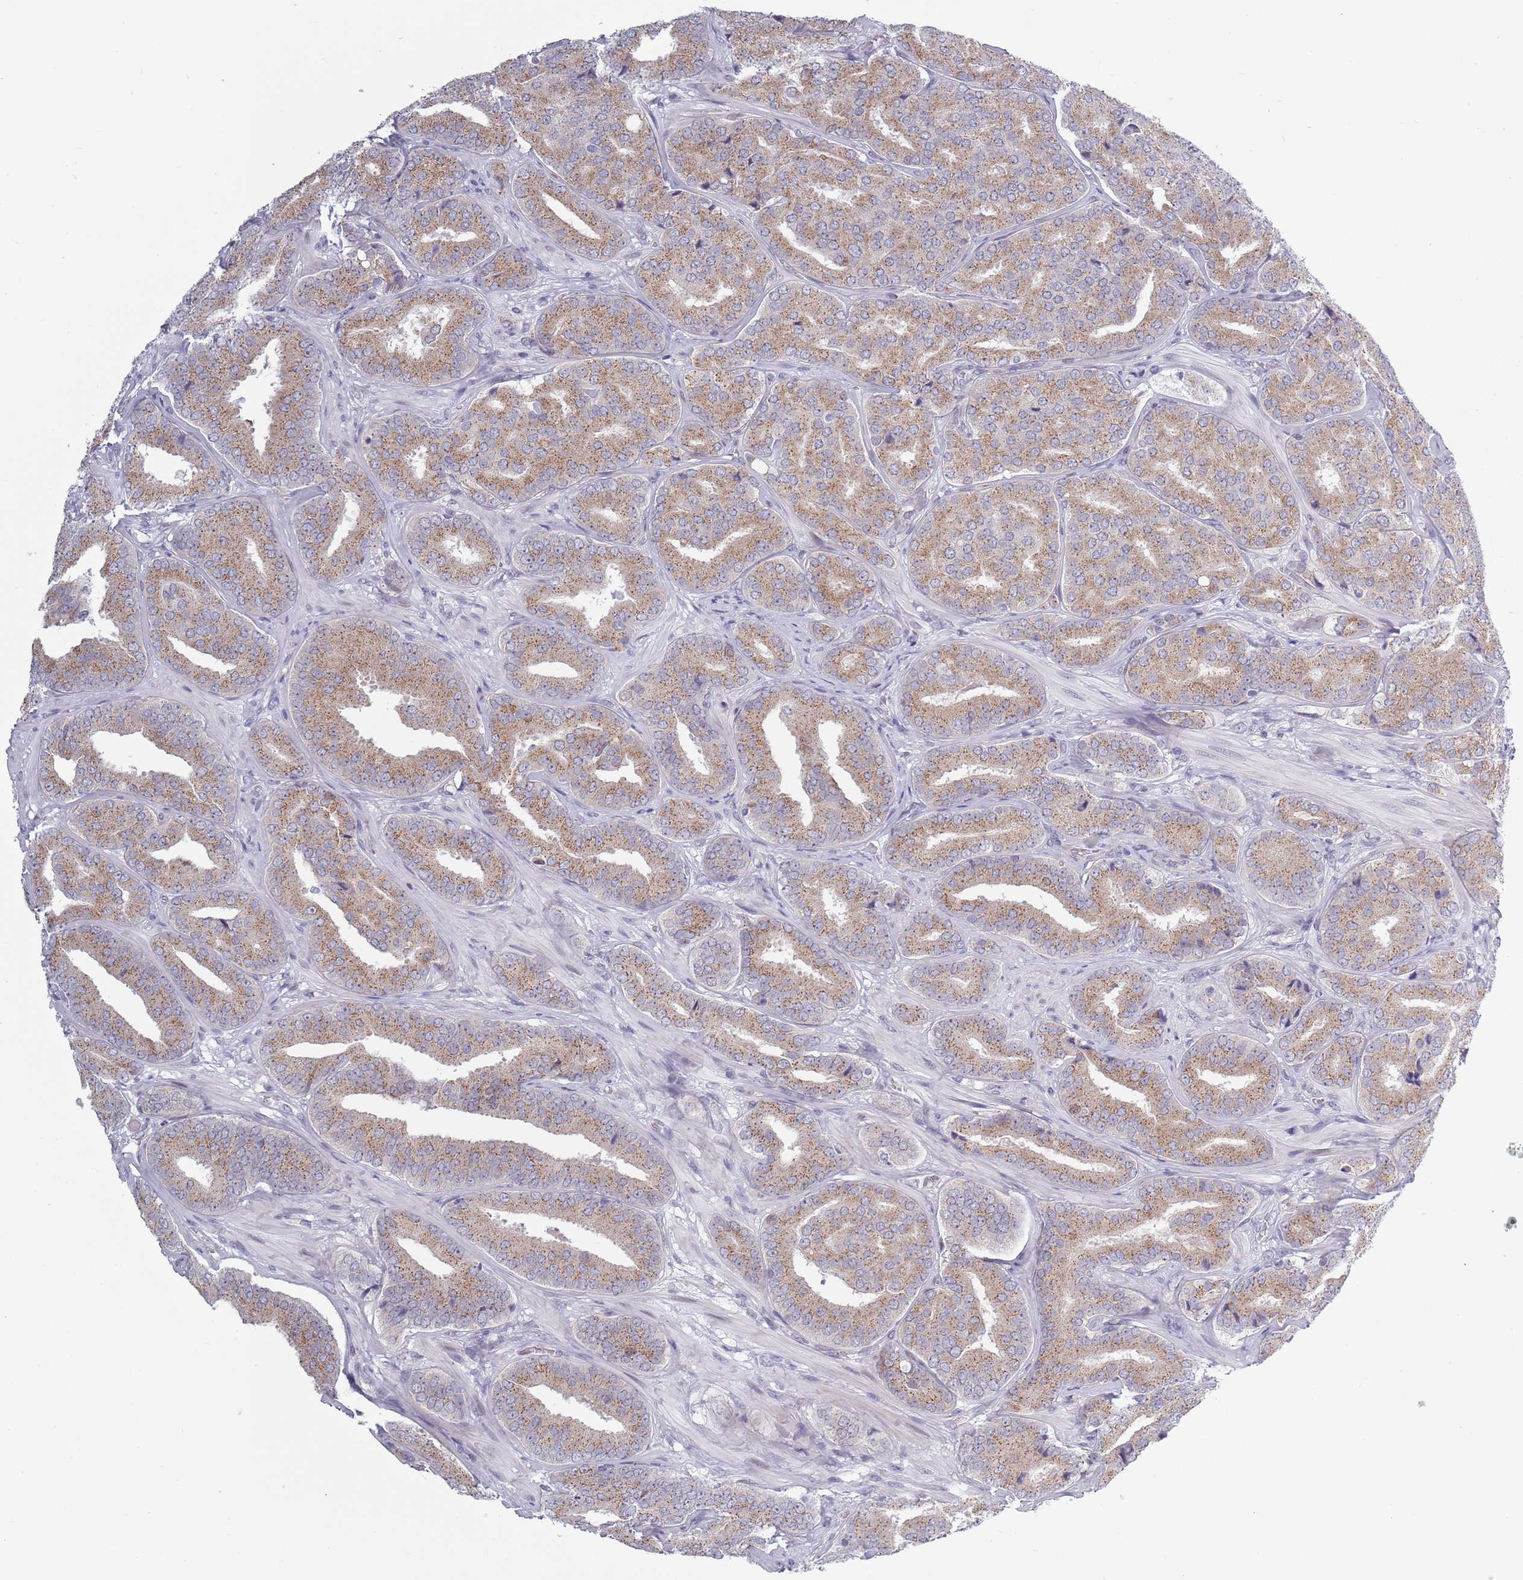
{"staining": {"intensity": "moderate", "quantity": ">75%", "location": "cytoplasmic/membranous"}, "tissue": "prostate cancer", "cell_type": "Tumor cells", "image_type": "cancer", "snomed": [{"axis": "morphology", "description": "Adenocarcinoma, High grade"}, {"axis": "topography", "description": "Prostate"}], "caption": "Moderate cytoplasmic/membranous protein positivity is appreciated in approximately >75% of tumor cells in prostate cancer.", "gene": "ZKSCAN2", "patient": {"sex": "male", "age": 63}}